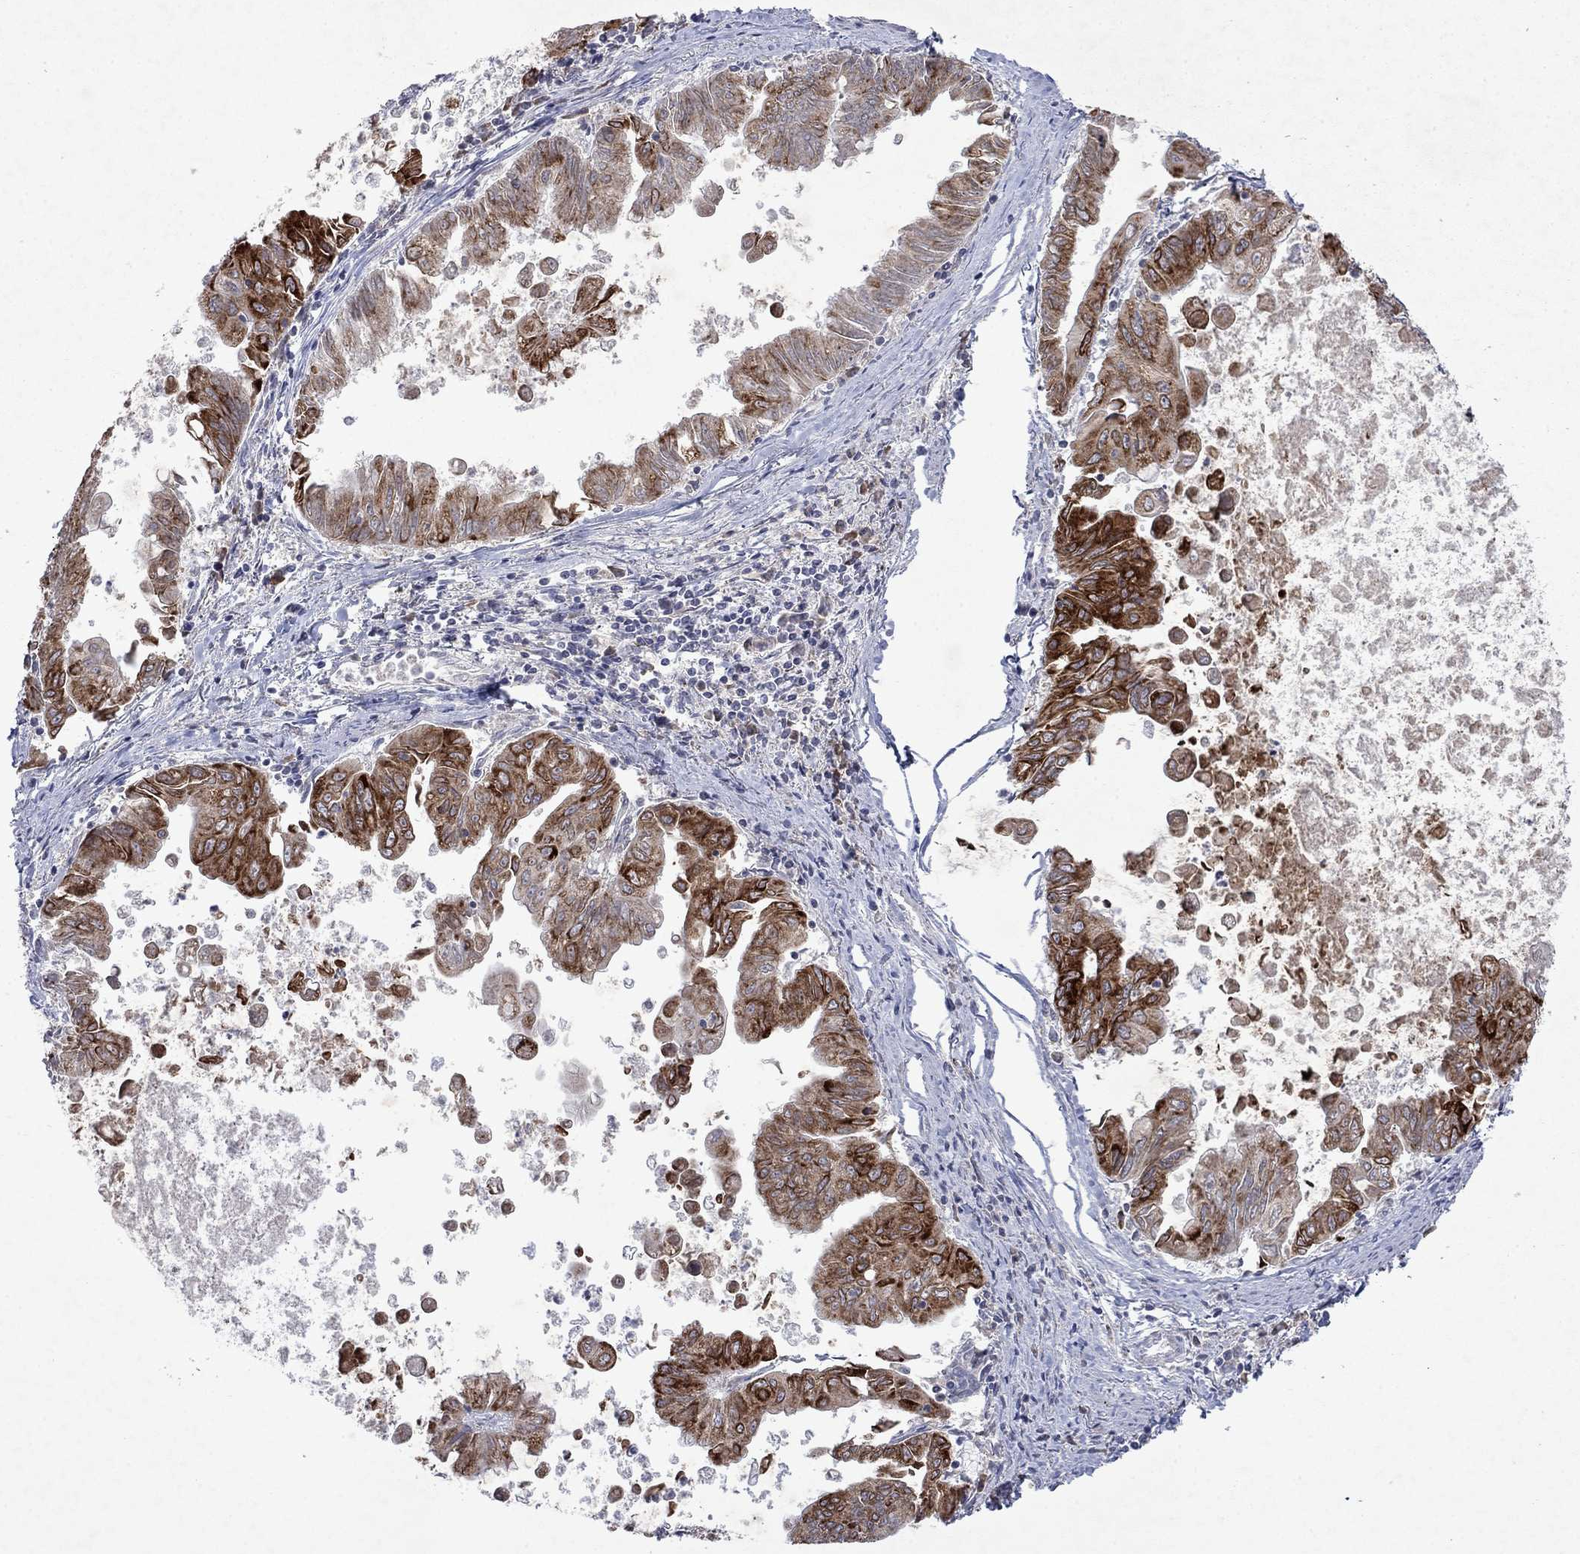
{"staining": {"intensity": "strong", "quantity": "25%-75%", "location": "cytoplasmic/membranous"}, "tissue": "stomach cancer", "cell_type": "Tumor cells", "image_type": "cancer", "snomed": [{"axis": "morphology", "description": "Adenocarcinoma, NOS"}, {"axis": "topography", "description": "Stomach, upper"}], "caption": "Protein staining of stomach adenocarcinoma tissue demonstrates strong cytoplasmic/membranous positivity in approximately 25%-75% of tumor cells.", "gene": "TMEM97", "patient": {"sex": "male", "age": 80}}